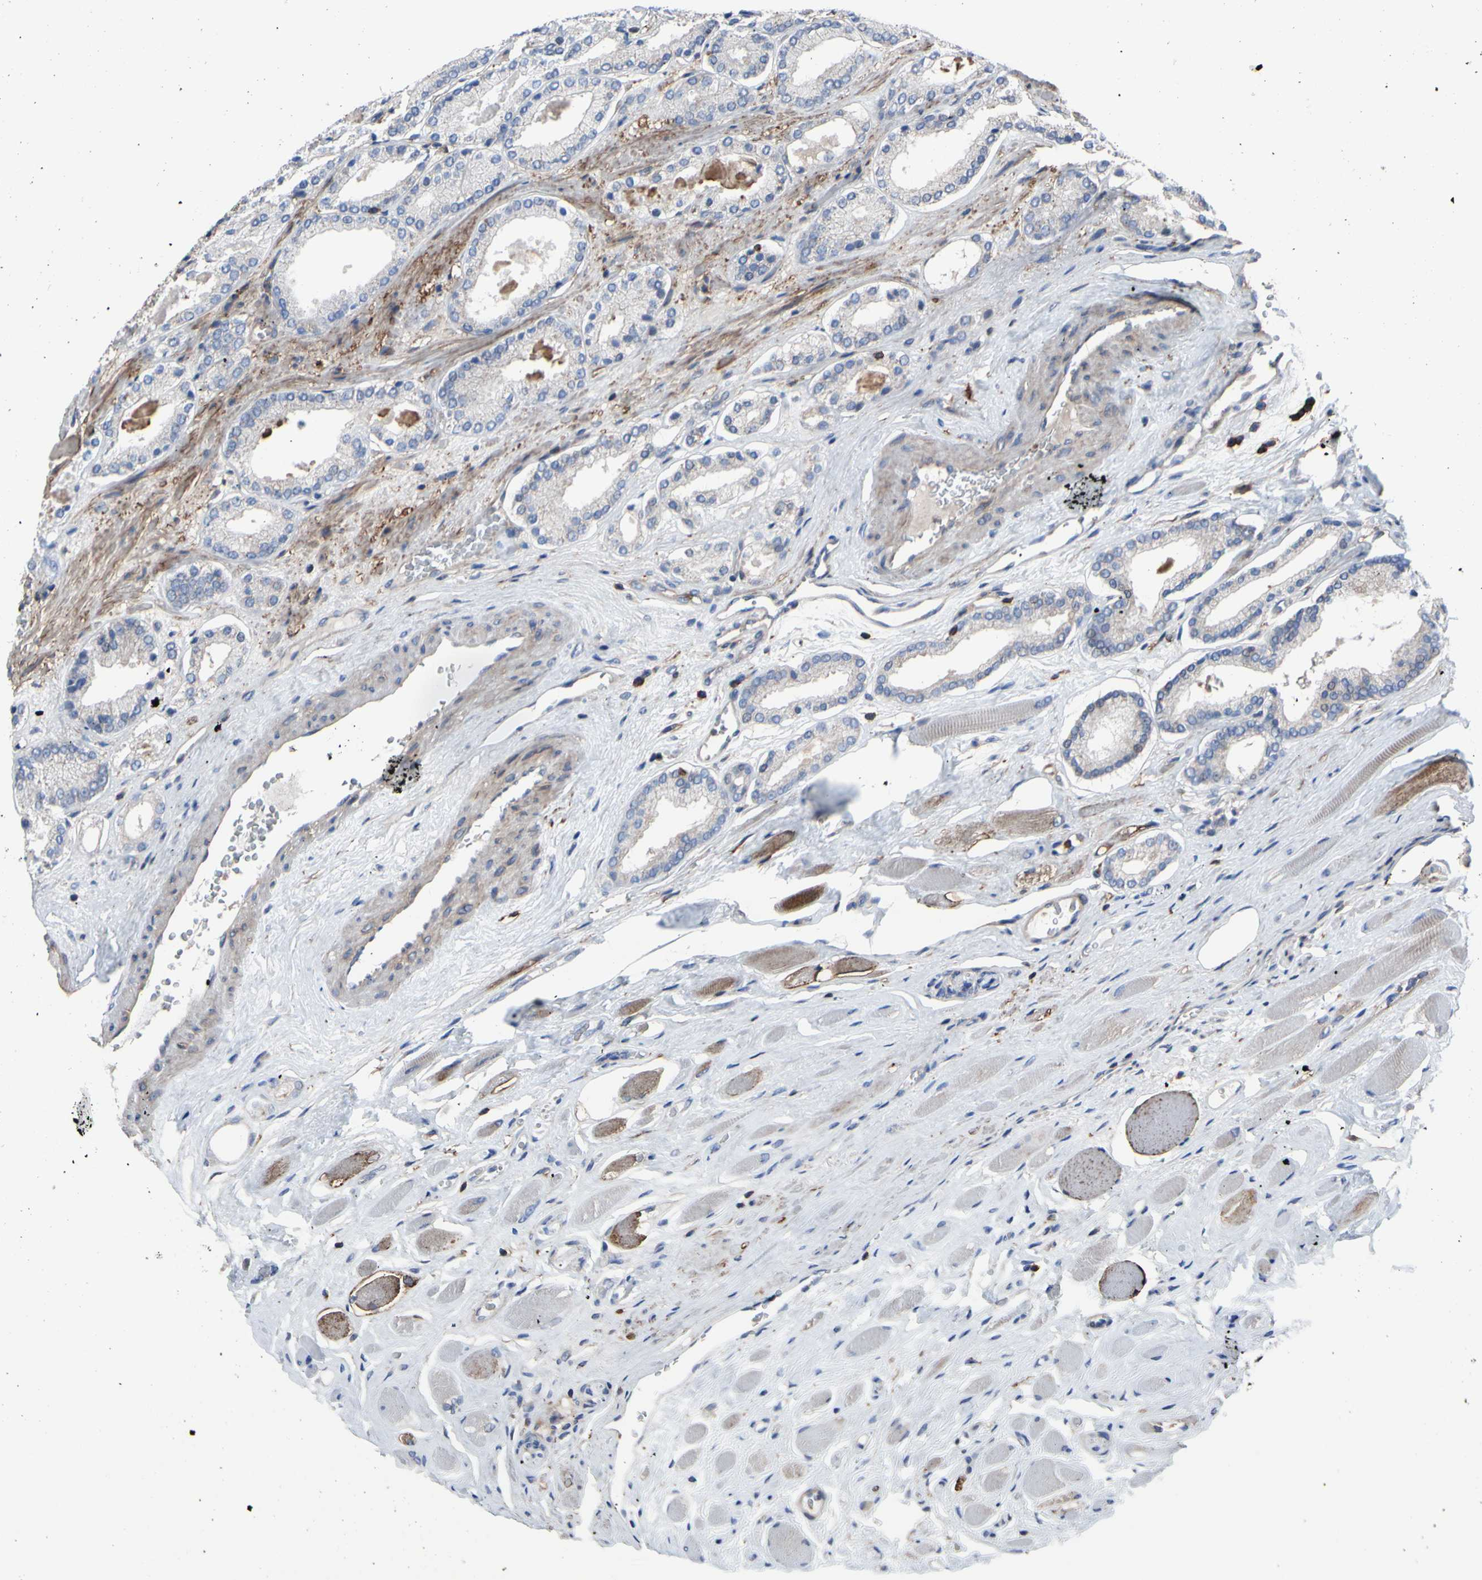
{"staining": {"intensity": "negative", "quantity": "none", "location": "none"}, "tissue": "prostate cancer", "cell_type": "Tumor cells", "image_type": "cancer", "snomed": [{"axis": "morphology", "description": "Adenocarcinoma, Low grade"}, {"axis": "topography", "description": "Prostate"}], "caption": "A micrograph of prostate cancer (adenocarcinoma (low-grade)) stained for a protein displays no brown staining in tumor cells.", "gene": "ANXA6", "patient": {"sex": "male", "age": 59}}